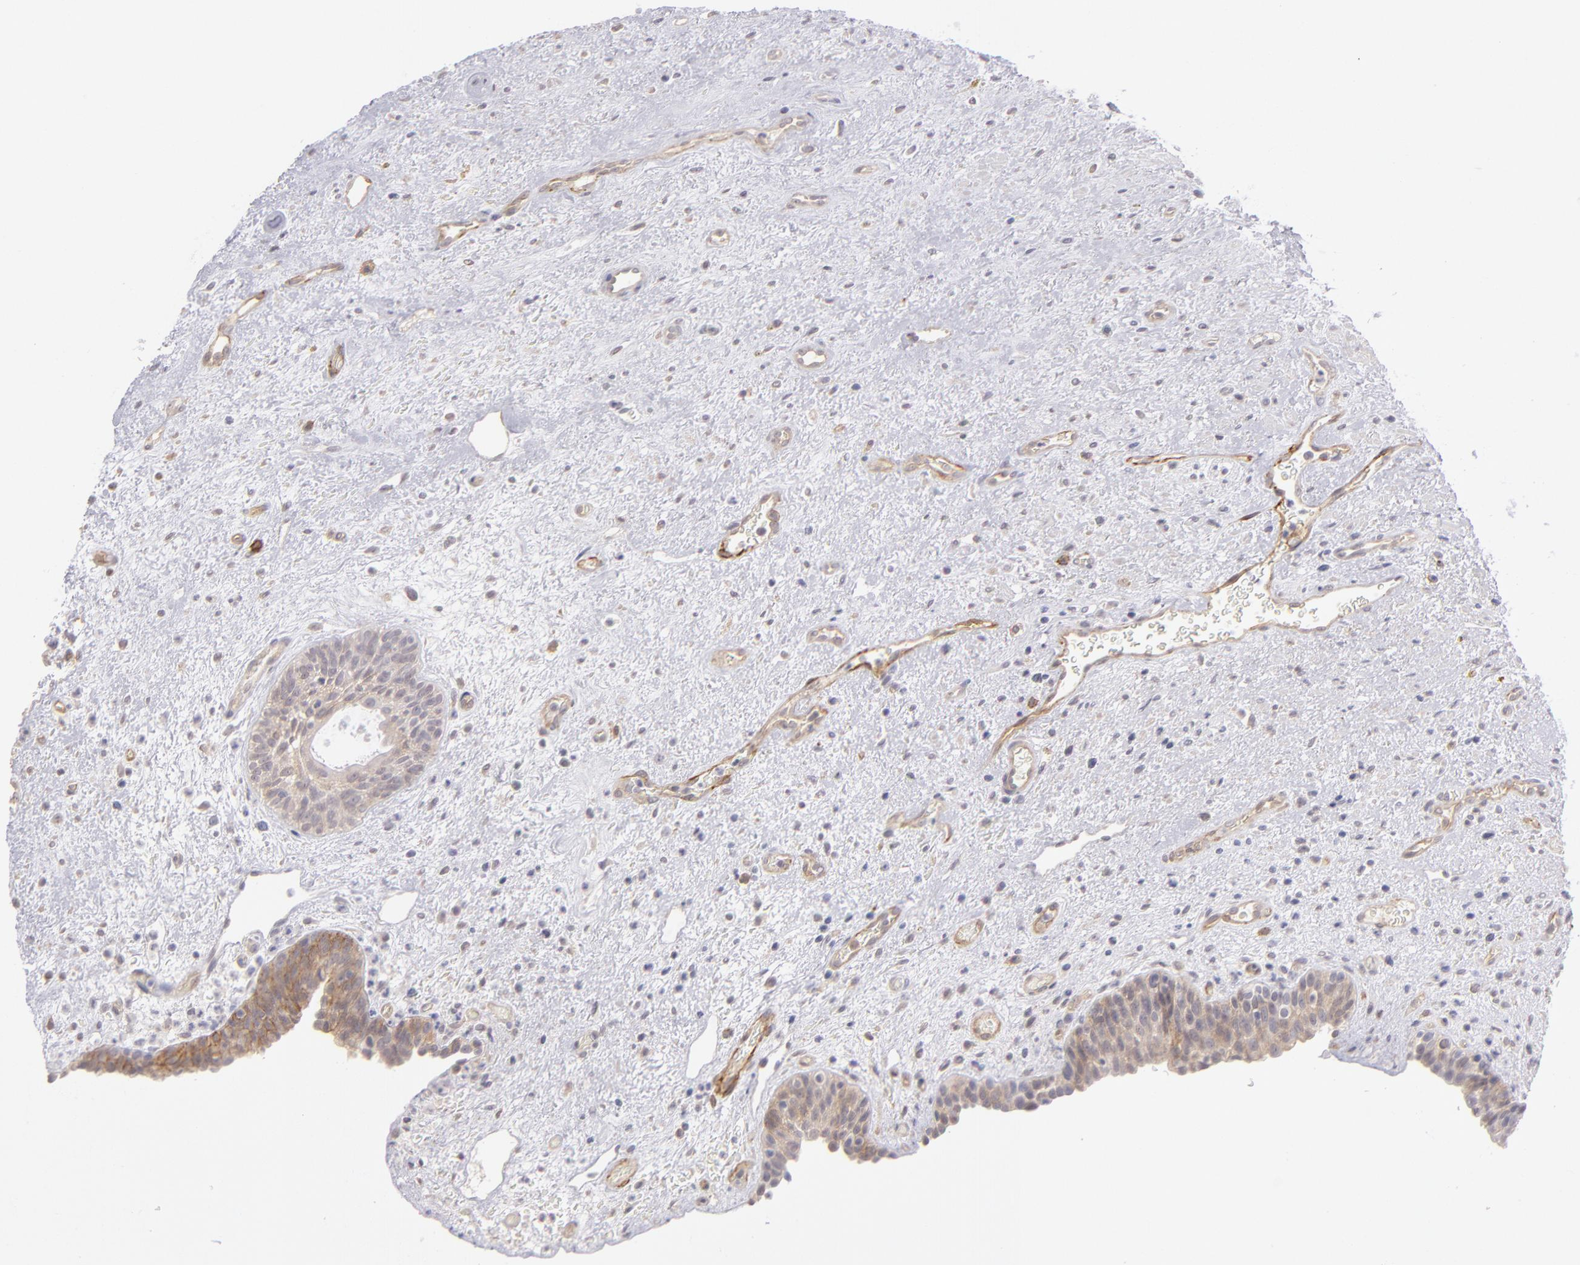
{"staining": {"intensity": "moderate", "quantity": "25%-75%", "location": "cytoplasmic/membranous"}, "tissue": "urinary bladder", "cell_type": "Urothelial cells", "image_type": "normal", "snomed": [{"axis": "morphology", "description": "Normal tissue, NOS"}, {"axis": "topography", "description": "Urinary bladder"}], "caption": "Immunohistochemical staining of normal urinary bladder displays moderate cytoplasmic/membranous protein positivity in about 25%-75% of urothelial cells.", "gene": "THBD", "patient": {"sex": "male", "age": 48}}